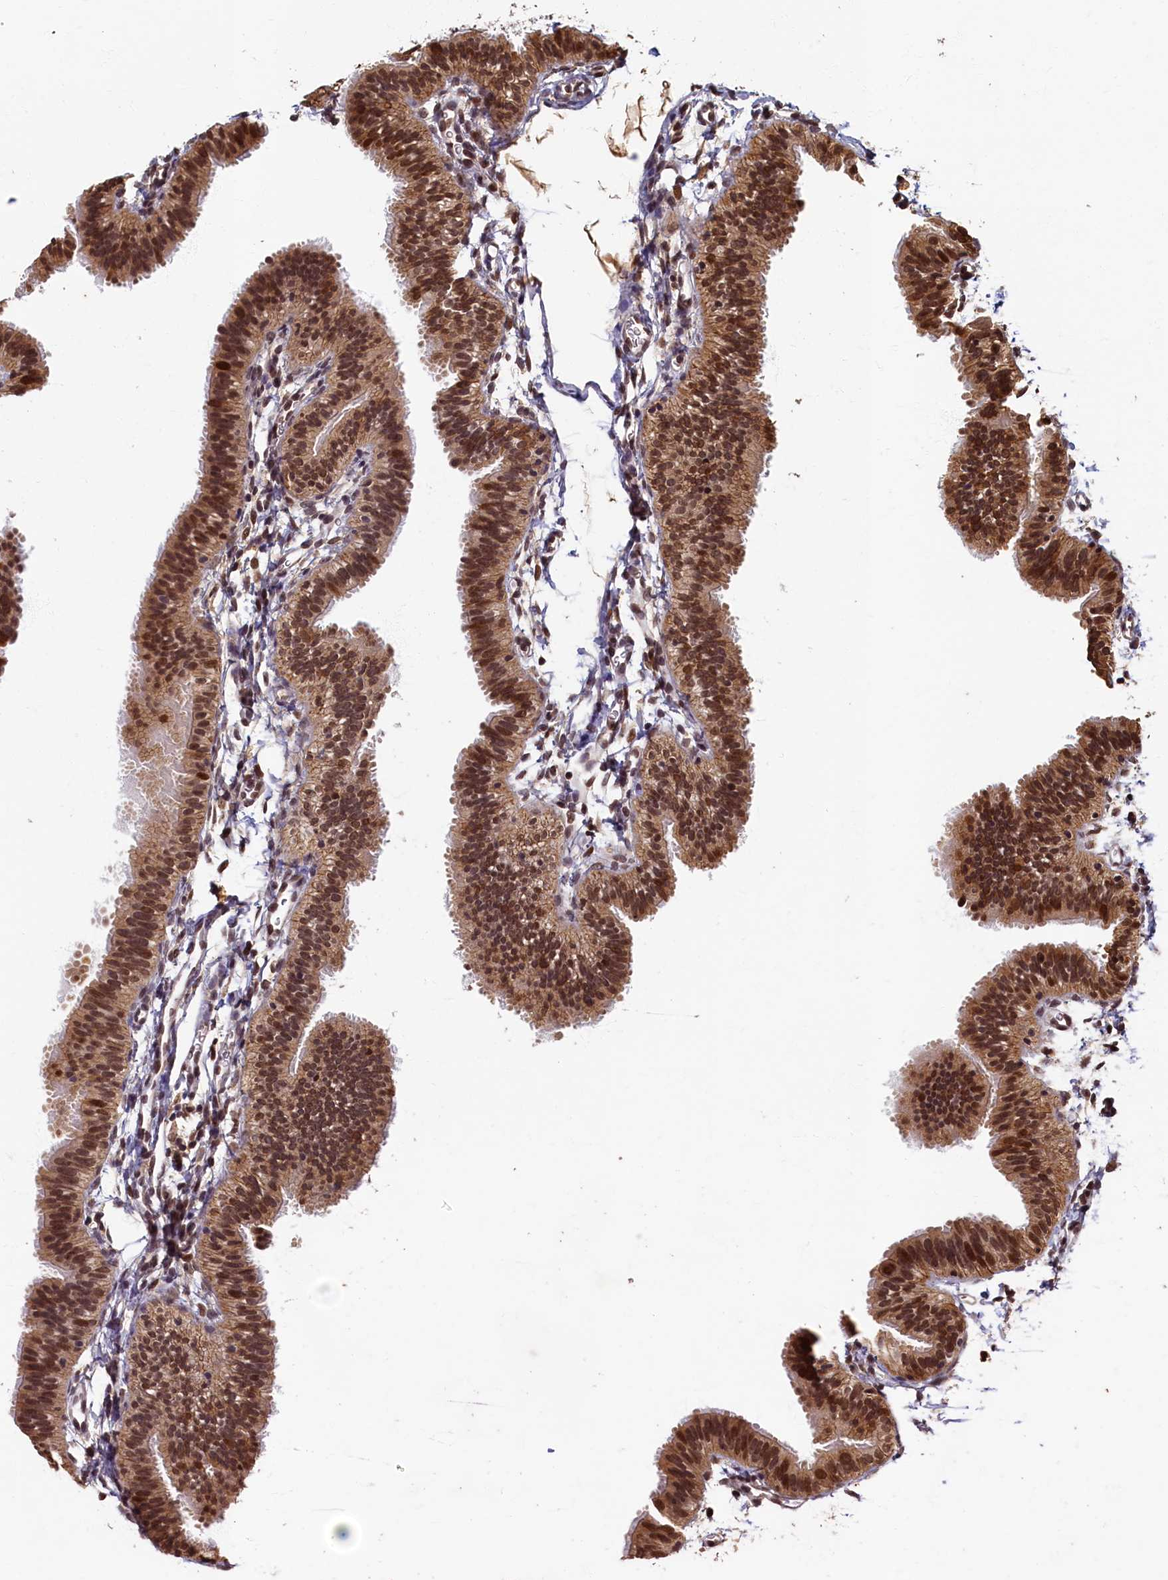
{"staining": {"intensity": "strong", "quantity": ">75%", "location": "nuclear"}, "tissue": "fallopian tube", "cell_type": "Glandular cells", "image_type": "normal", "snomed": [{"axis": "morphology", "description": "Normal tissue, NOS"}, {"axis": "topography", "description": "Fallopian tube"}], "caption": "Immunohistochemical staining of benign fallopian tube exhibits strong nuclear protein expression in about >75% of glandular cells. The staining was performed using DAB (3,3'-diaminobenzidine) to visualize the protein expression in brown, while the nuclei were stained in blue with hematoxylin (Magnification: 20x).", "gene": "CKAP2L", "patient": {"sex": "female", "age": 35}}